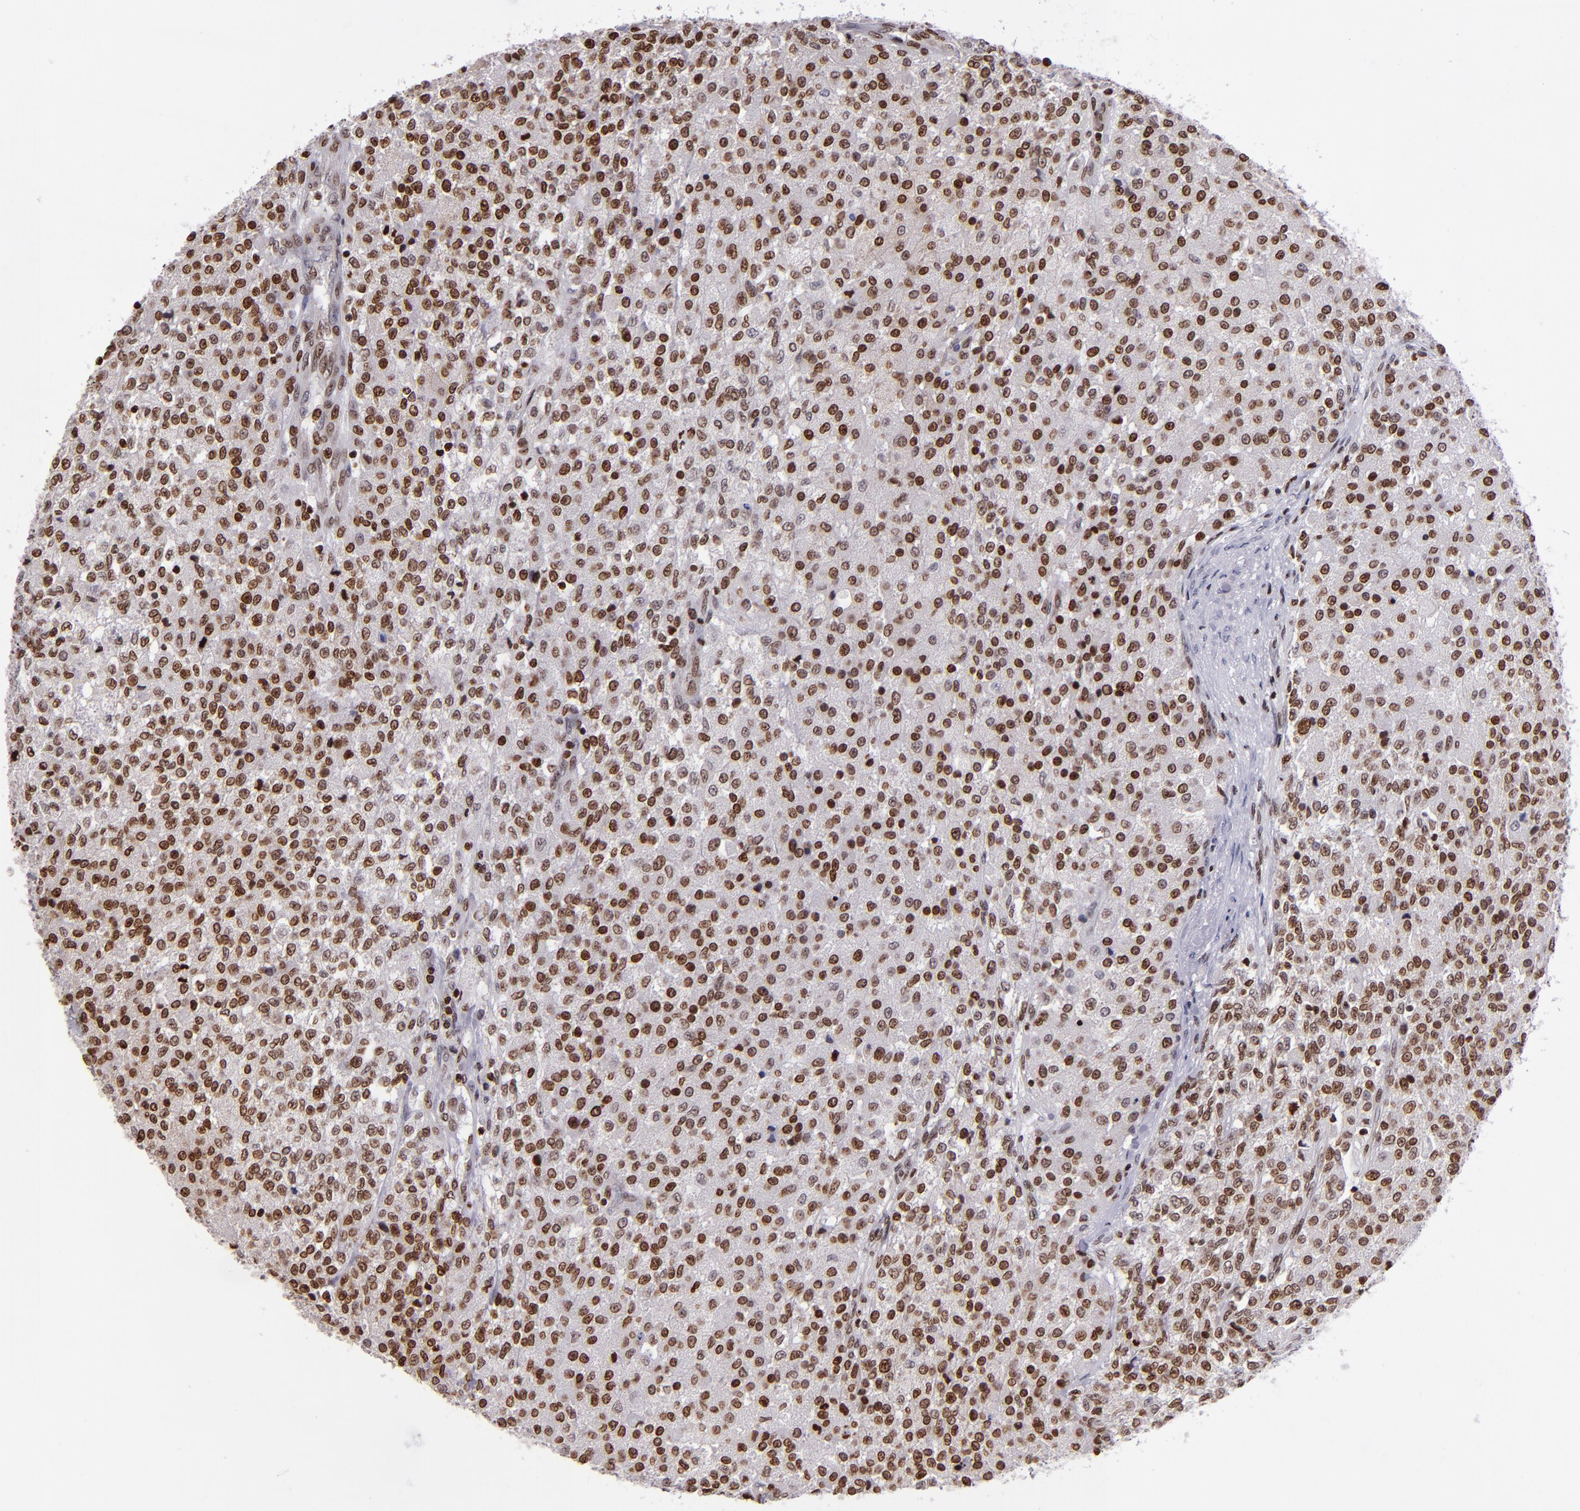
{"staining": {"intensity": "strong", "quantity": ">75%", "location": "nuclear"}, "tissue": "testis cancer", "cell_type": "Tumor cells", "image_type": "cancer", "snomed": [{"axis": "morphology", "description": "Seminoma, NOS"}, {"axis": "topography", "description": "Testis"}], "caption": "The histopathology image displays staining of testis cancer, revealing strong nuclear protein staining (brown color) within tumor cells.", "gene": "CDKL5", "patient": {"sex": "male", "age": 59}}